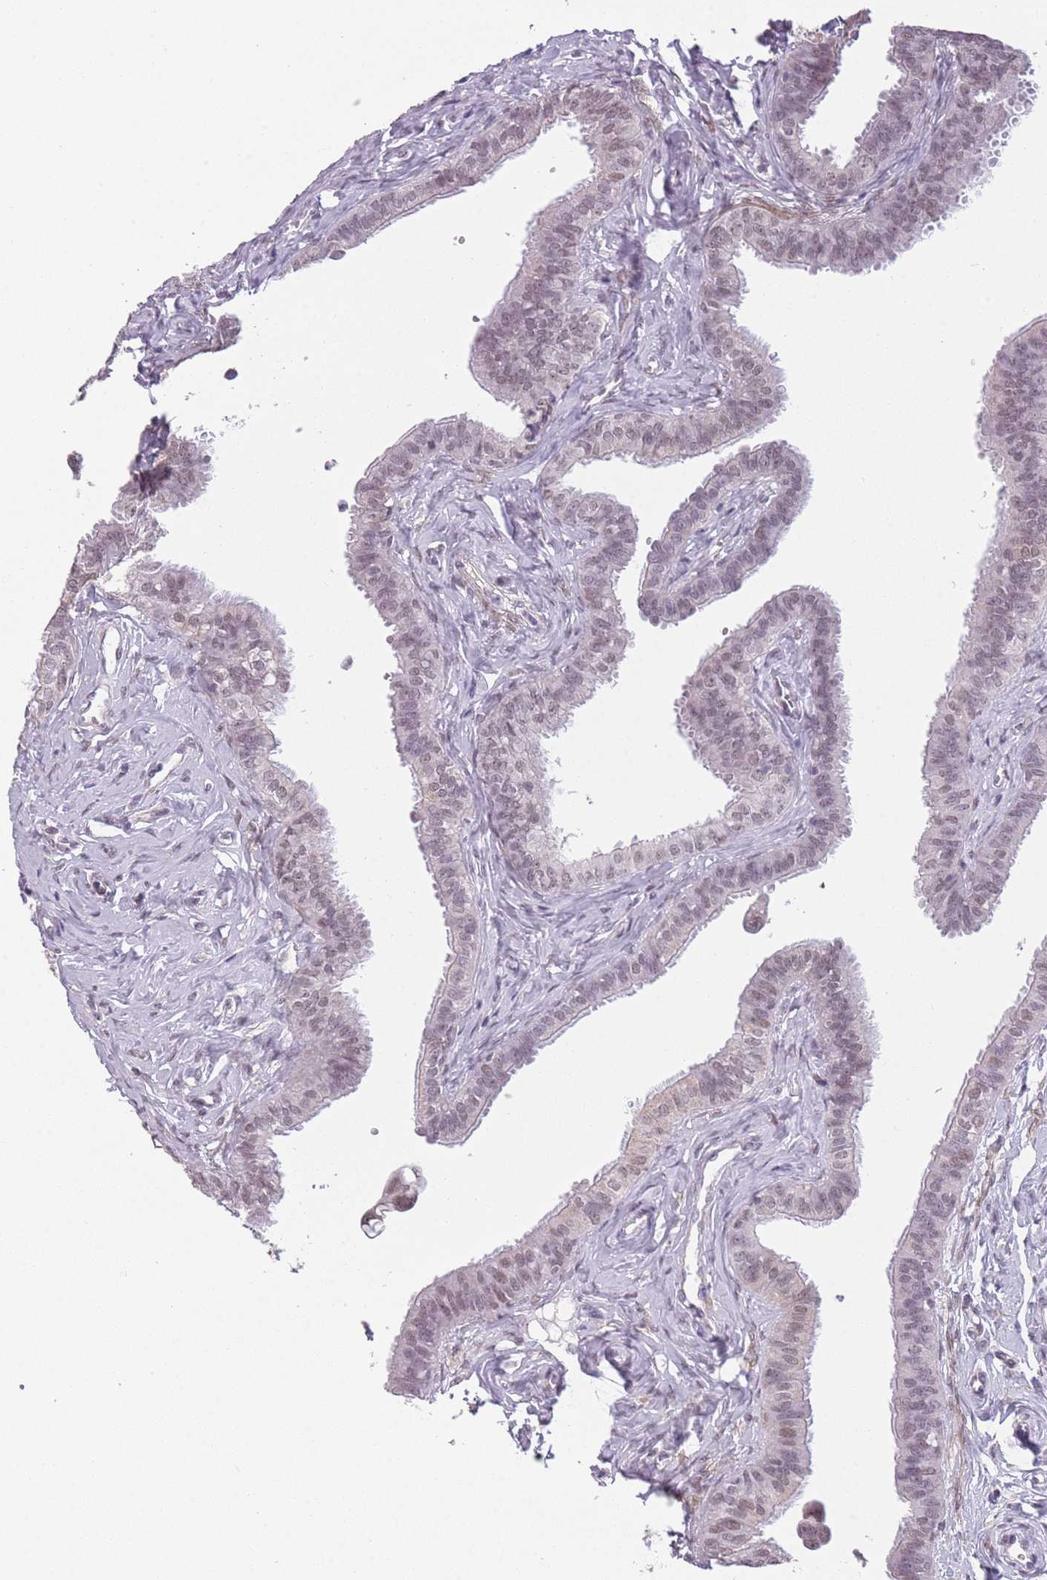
{"staining": {"intensity": "weak", "quantity": "25%-75%", "location": "nuclear"}, "tissue": "fallopian tube", "cell_type": "Glandular cells", "image_type": "normal", "snomed": [{"axis": "morphology", "description": "Normal tissue, NOS"}, {"axis": "morphology", "description": "Carcinoma, NOS"}, {"axis": "topography", "description": "Fallopian tube"}, {"axis": "topography", "description": "Ovary"}], "caption": "Fallopian tube stained with DAB immunohistochemistry exhibits low levels of weak nuclear positivity in approximately 25%-75% of glandular cells. Using DAB (3,3'-diaminobenzidine) (brown) and hematoxylin (blue) stains, captured at high magnification using brightfield microscopy.", "gene": "SIN3B", "patient": {"sex": "female", "age": 59}}